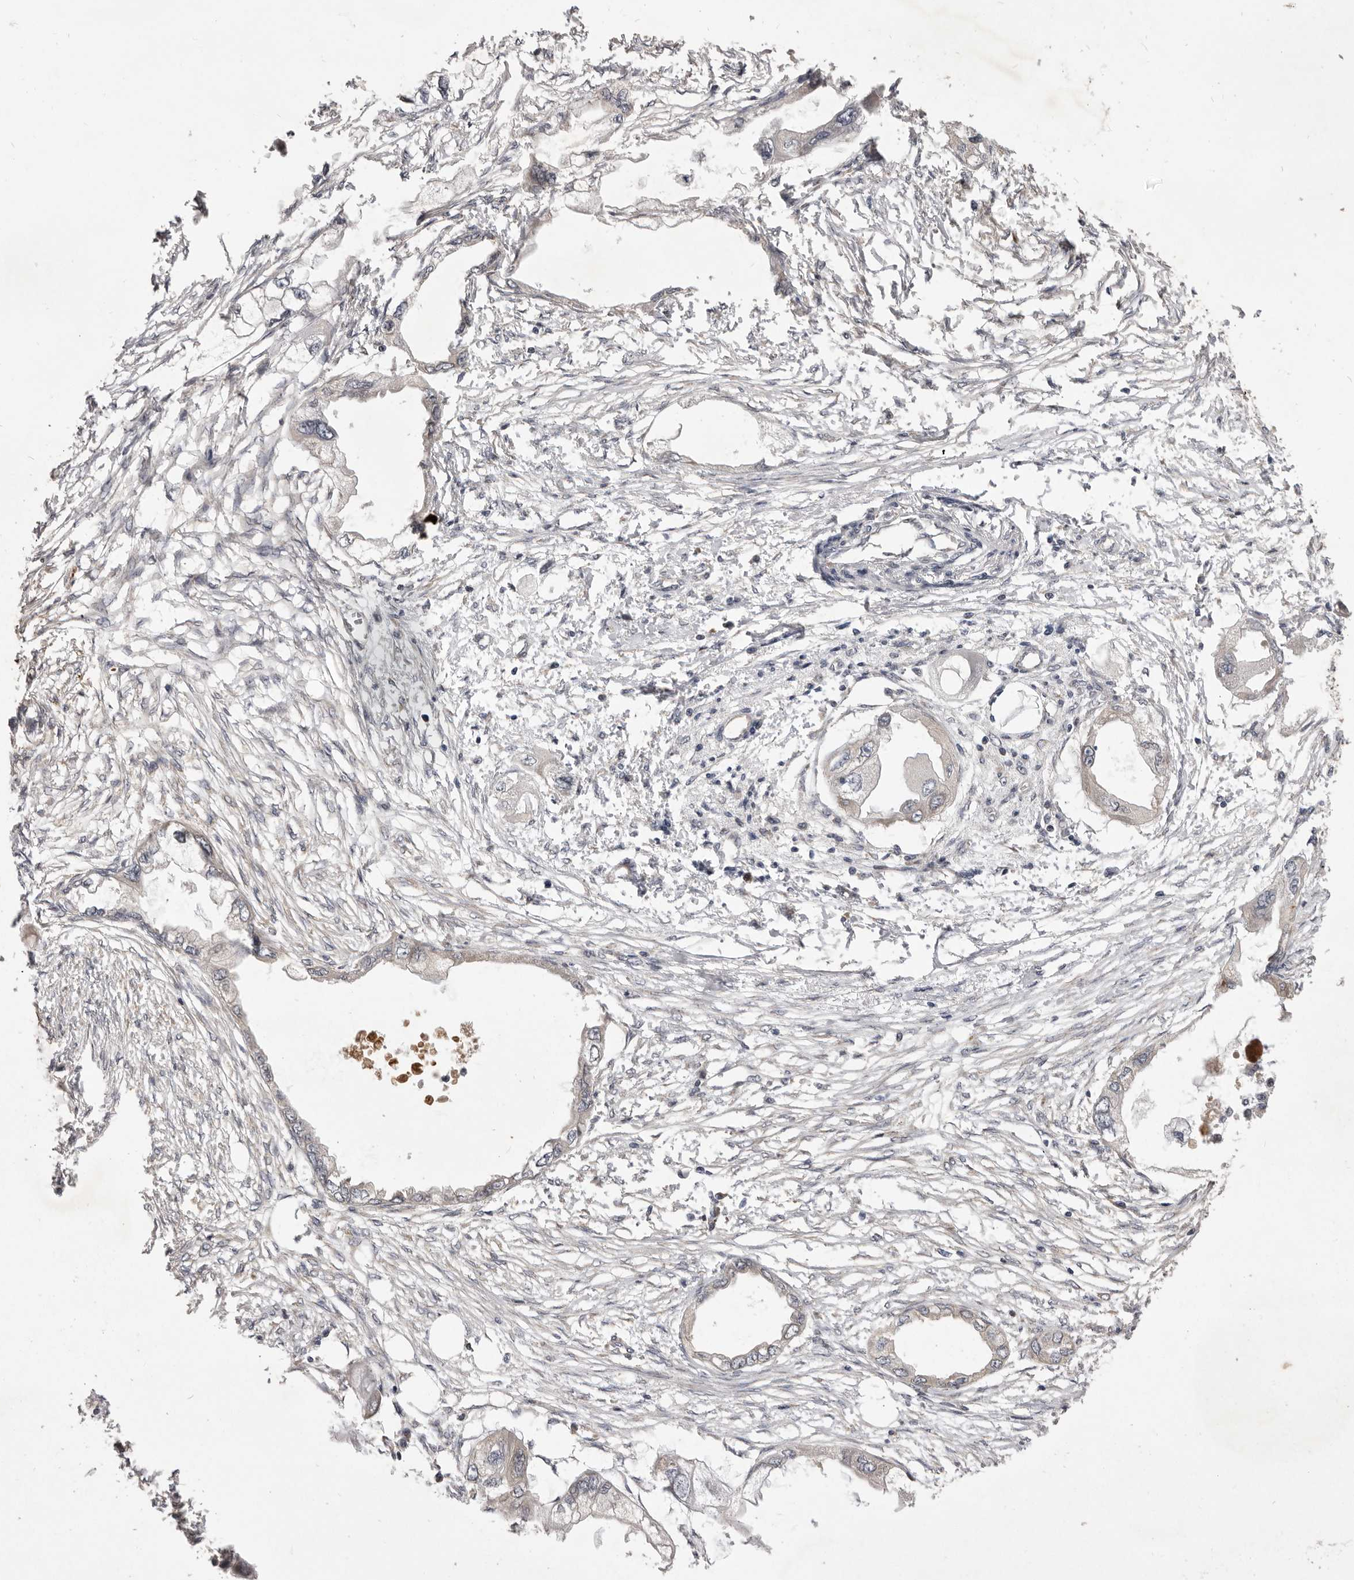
{"staining": {"intensity": "negative", "quantity": "none", "location": "none"}, "tissue": "endometrial cancer", "cell_type": "Tumor cells", "image_type": "cancer", "snomed": [{"axis": "morphology", "description": "Adenocarcinoma, NOS"}, {"axis": "morphology", "description": "Adenocarcinoma, metastatic, NOS"}, {"axis": "topography", "description": "Adipose tissue"}, {"axis": "topography", "description": "Endometrium"}], "caption": "The immunohistochemistry image has no significant staining in tumor cells of adenocarcinoma (endometrial) tissue.", "gene": "TBC1D8B", "patient": {"sex": "female", "age": 67}}